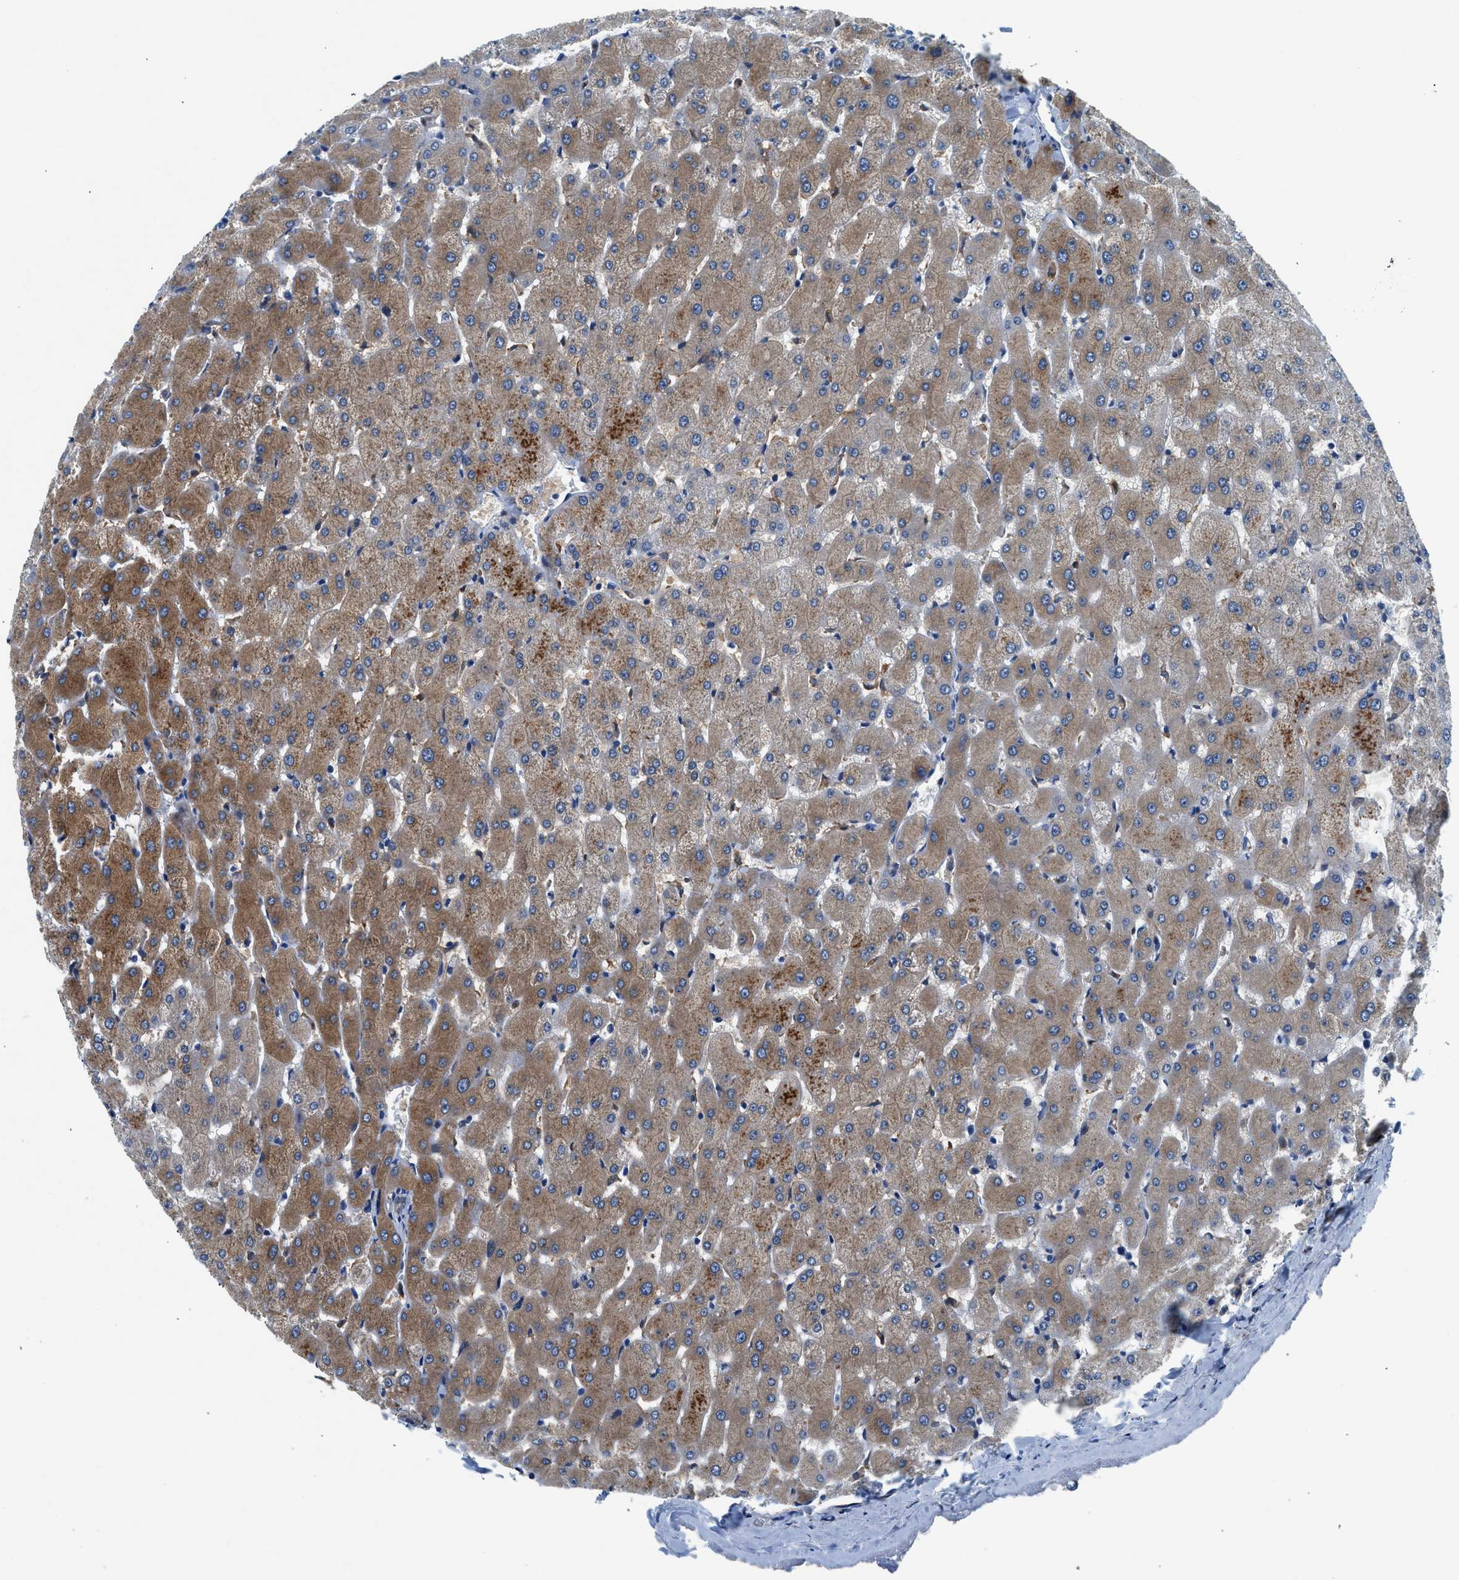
{"staining": {"intensity": "negative", "quantity": "none", "location": "none"}, "tissue": "liver", "cell_type": "Cholangiocytes", "image_type": "normal", "snomed": [{"axis": "morphology", "description": "Normal tissue, NOS"}, {"axis": "topography", "description": "Liver"}], "caption": "Immunohistochemistry (IHC) photomicrograph of unremarkable human liver stained for a protein (brown), which shows no staining in cholangiocytes. (Stains: DAB IHC with hematoxylin counter stain, Microscopy: brightfield microscopy at high magnification).", "gene": "COPS2", "patient": {"sex": "female", "age": 63}}